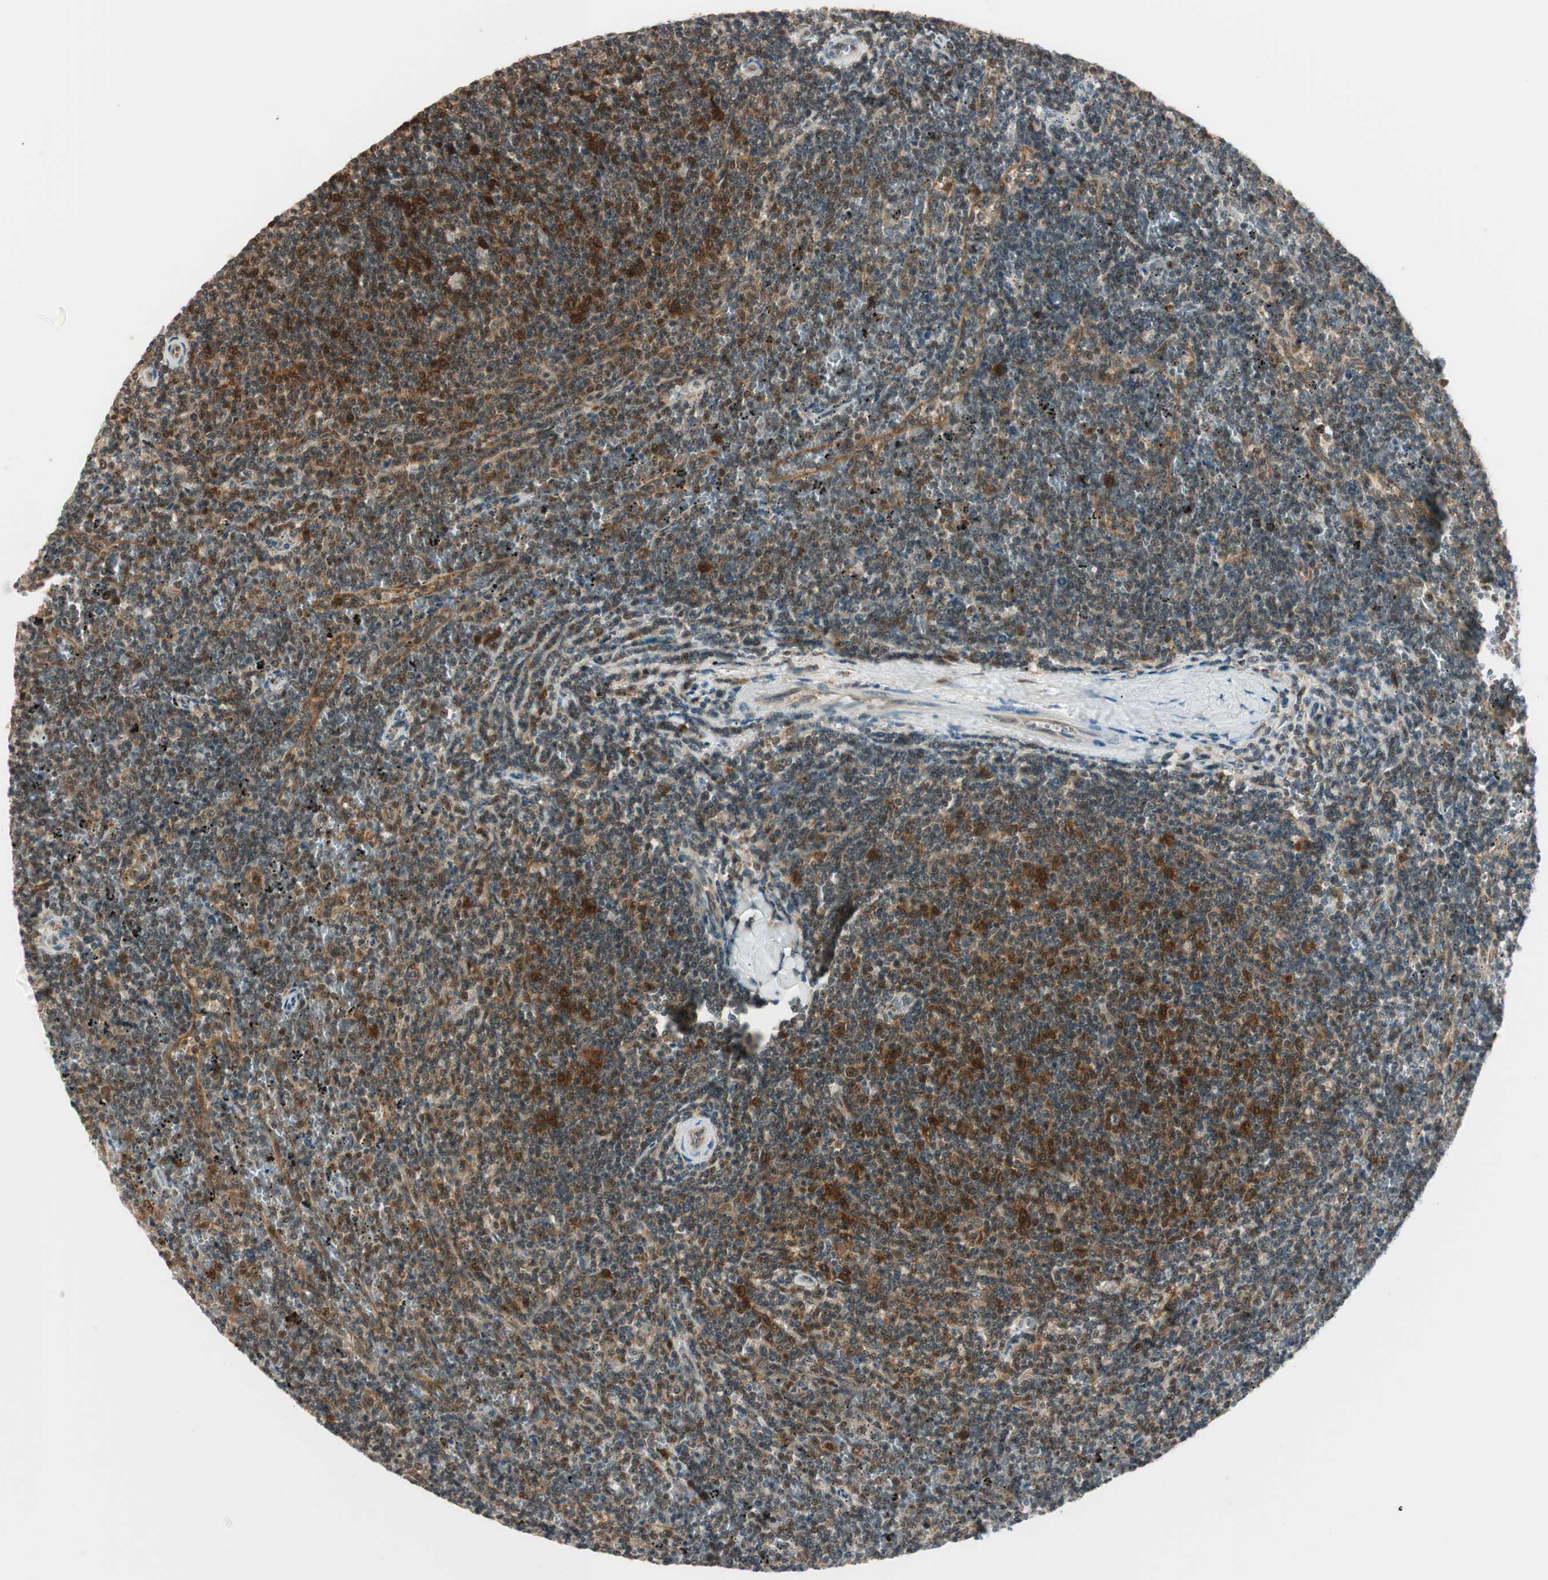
{"staining": {"intensity": "strong", "quantity": "<25%", "location": "cytoplasmic/membranous"}, "tissue": "lymphoma", "cell_type": "Tumor cells", "image_type": "cancer", "snomed": [{"axis": "morphology", "description": "Malignant lymphoma, non-Hodgkin's type, Low grade"}, {"axis": "topography", "description": "Spleen"}], "caption": "Protein analysis of malignant lymphoma, non-Hodgkin's type (low-grade) tissue exhibits strong cytoplasmic/membranous expression in about <25% of tumor cells. The staining was performed using DAB (3,3'-diaminobenzidine), with brown indicating positive protein expression. Nuclei are stained blue with hematoxylin.", "gene": "IPO5", "patient": {"sex": "female", "age": 50}}